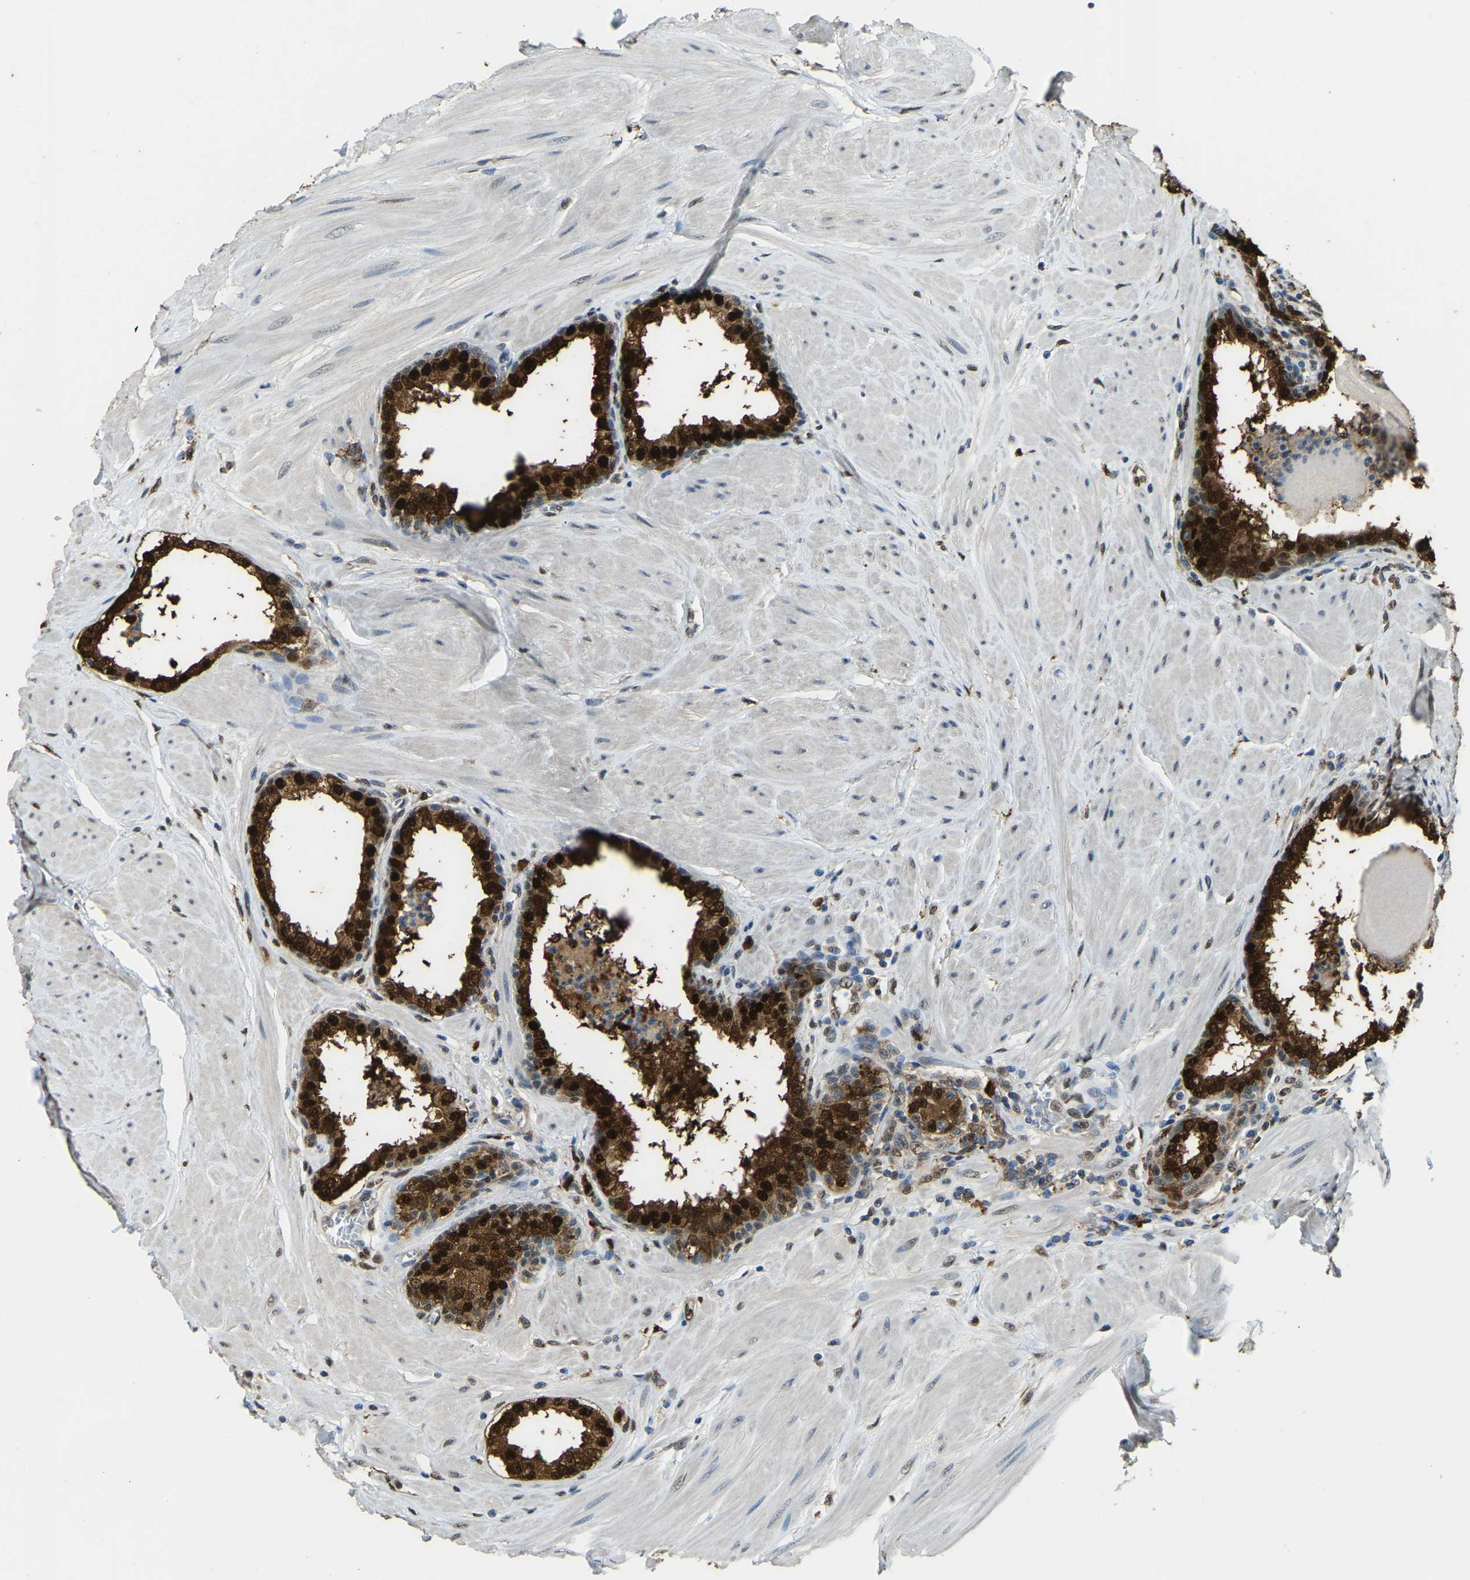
{"staining": {"intensity": "strong", "quantity": ">75%", "location": "cytoplasmic/membranous,nuclear"}, "tissue": "prostate", "cell_type": "Glandular cells", "image_type": "normal", "snomed": [{"axis": "morphology", "description": "Normal tissue, NOS"}, {"axis": "topography", "description": "Prostate"}], "caption": "A histopathology image showing strong cytoplasmic/membranous,nuclear positivity in approximately >75% of glandular cells in unremarkable prostate, as visualized by brown immunohistochemical staining.", "gene": "NANS", "patient": {"sex": "male", "age": 51}}